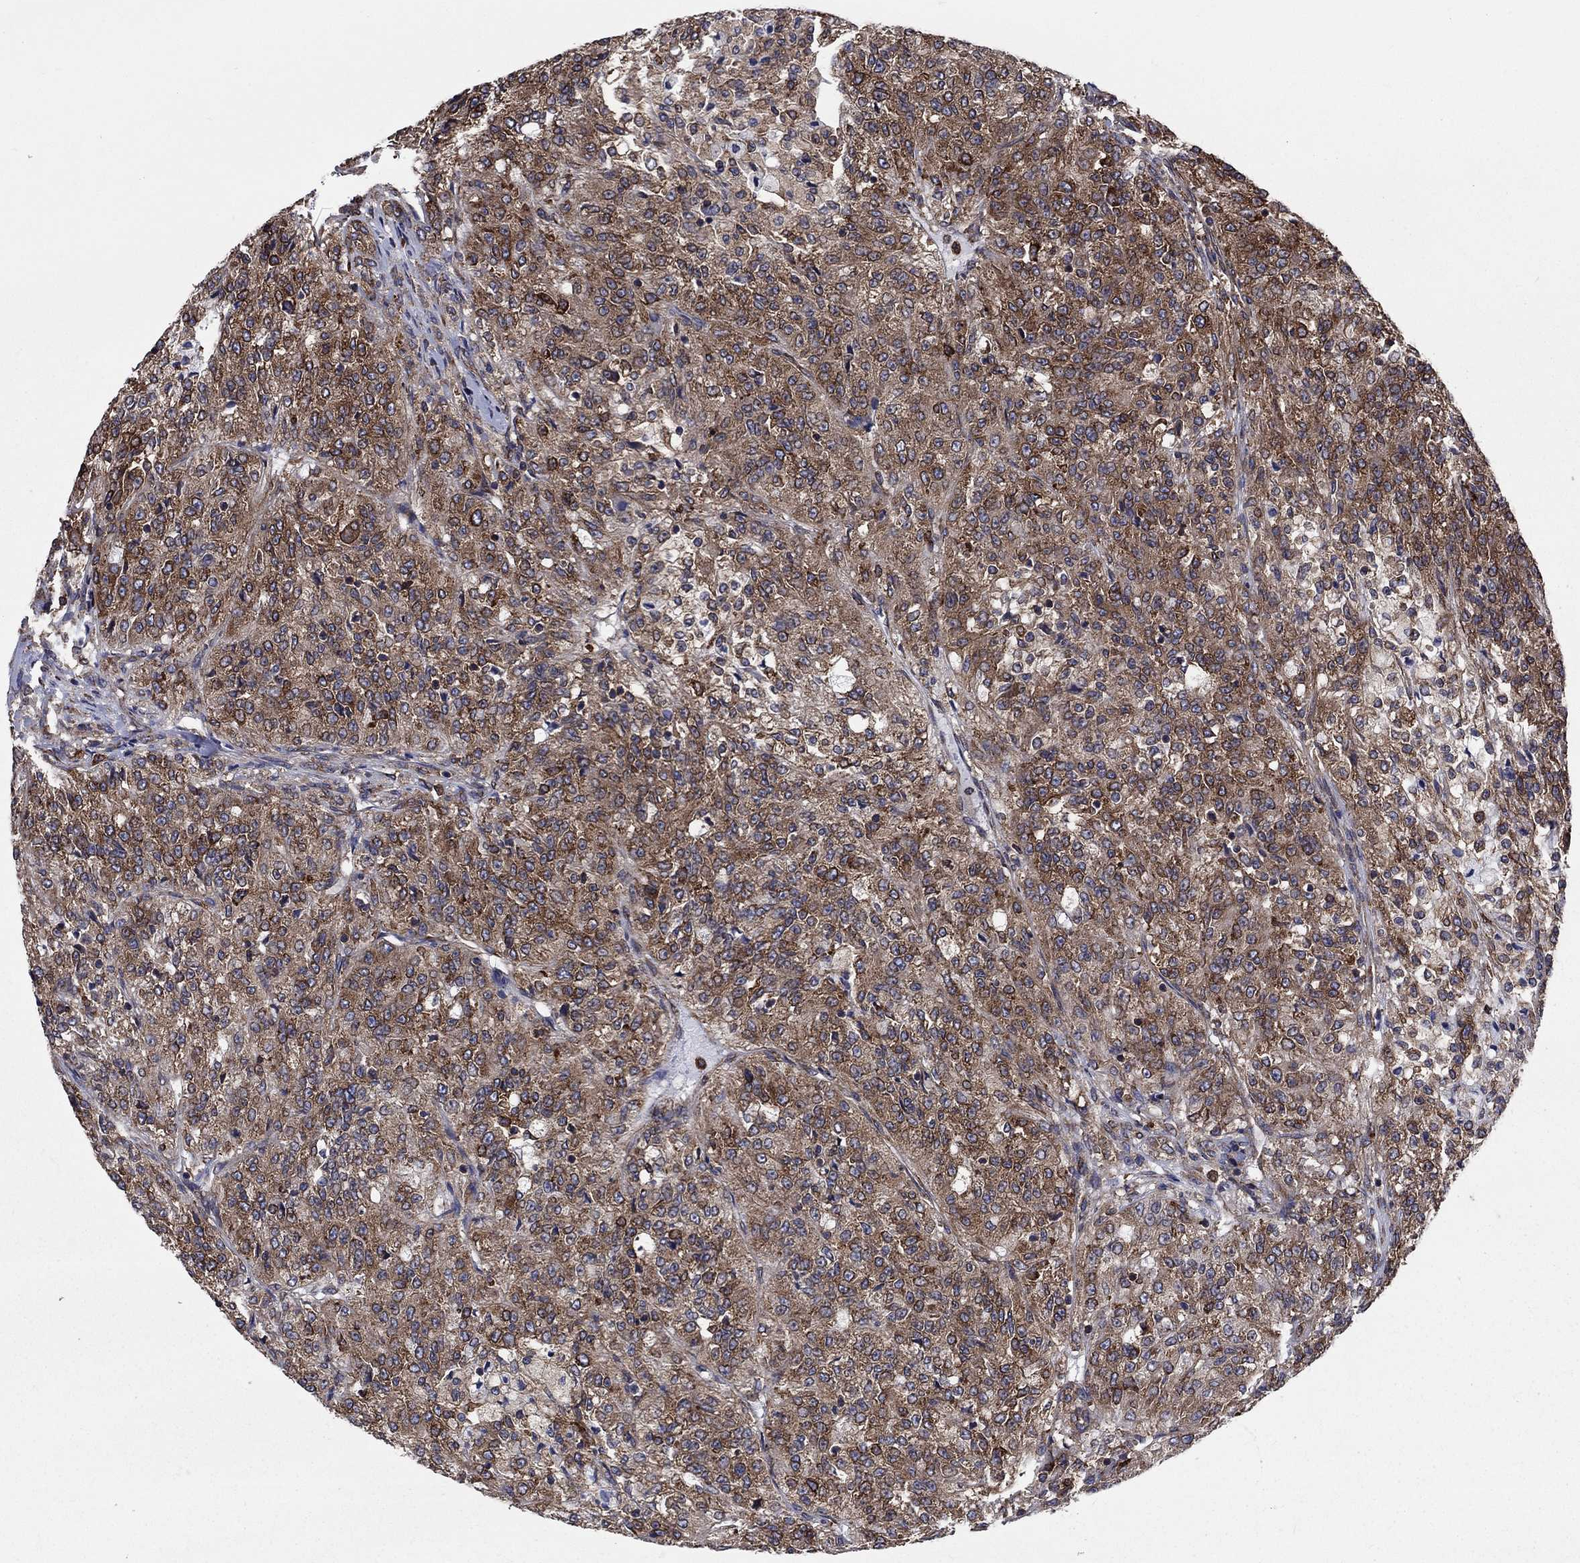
{"staining": {"intensity": "strong", "quantity": "25%-75%", "location": "cytoplasmic/membranous"}, "tissue": "renal cancer", "cell_type": "Tumor cells", "image_type": "cancer", "snomed": [{"axis": "morphology", "description": "Adenocarcinoma, NOS"}, {"axis": "topography", "description": "Kidney"}], "caption": "Immunohistochemistry image of neoplastic tissue: human renal cancer stained using IHC displays high levels of strong protein expression localized specifically in the cytoplasmic/membranous of tumor cells, appearing as a cytoplasmic/membranous brown color.", "gene": "YBX1", "patient": {"sex": "female", "age": 63}}